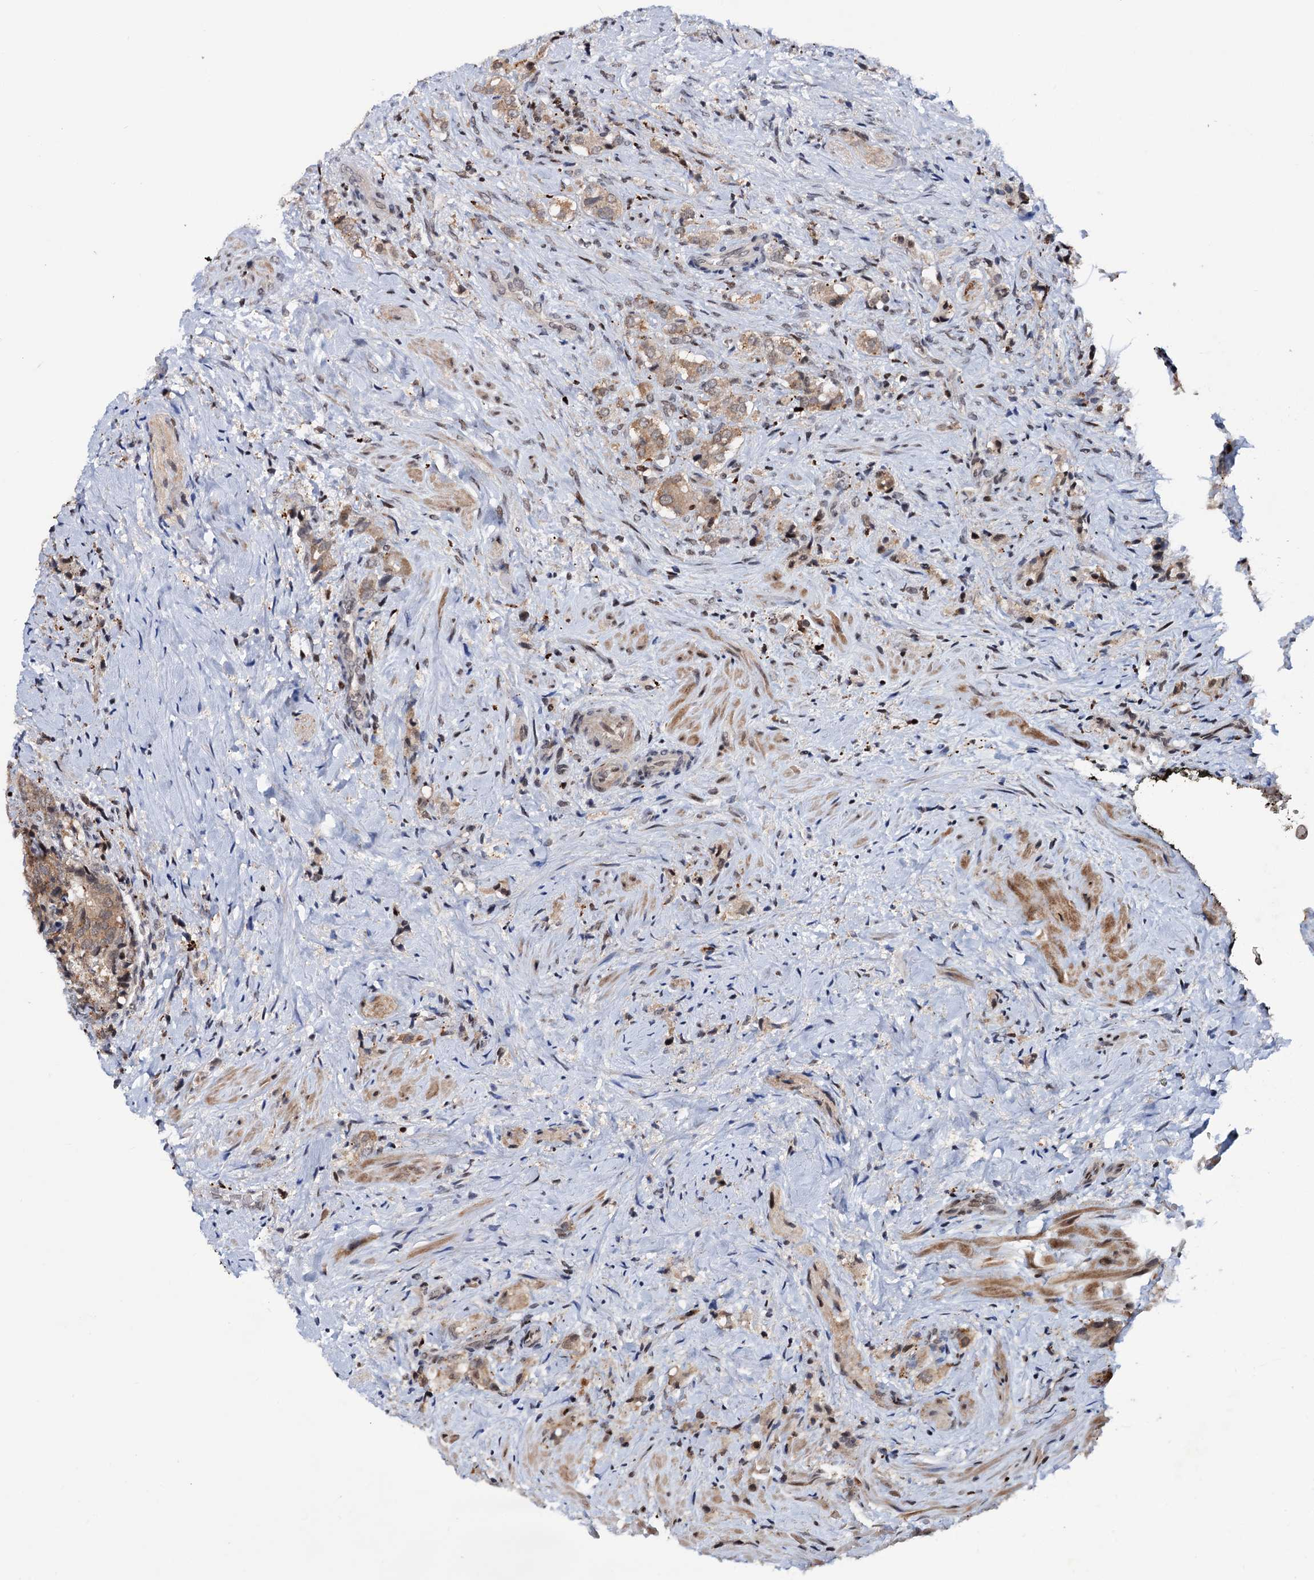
{"staining": {"intensity": "moderate", "quantity": ">75%", "location": "cytoplasmic/membranous"}, "tissue": "prostate cancer", "cell_type": "Tumor cells", "image_type": "cancer", "snomed": [{"axis": "morphology", "description": "Adenocarcinoma, High grade"}, {"axis": "topography", "description": "Prostate"}], "caption": "Human high-grade adenocarcinoma (prostate) stained with a protein marker reveals moderate staining in tumor cells.", "gene": "RNASEH2B", "patient": {"sex": "male", "age": 65}}